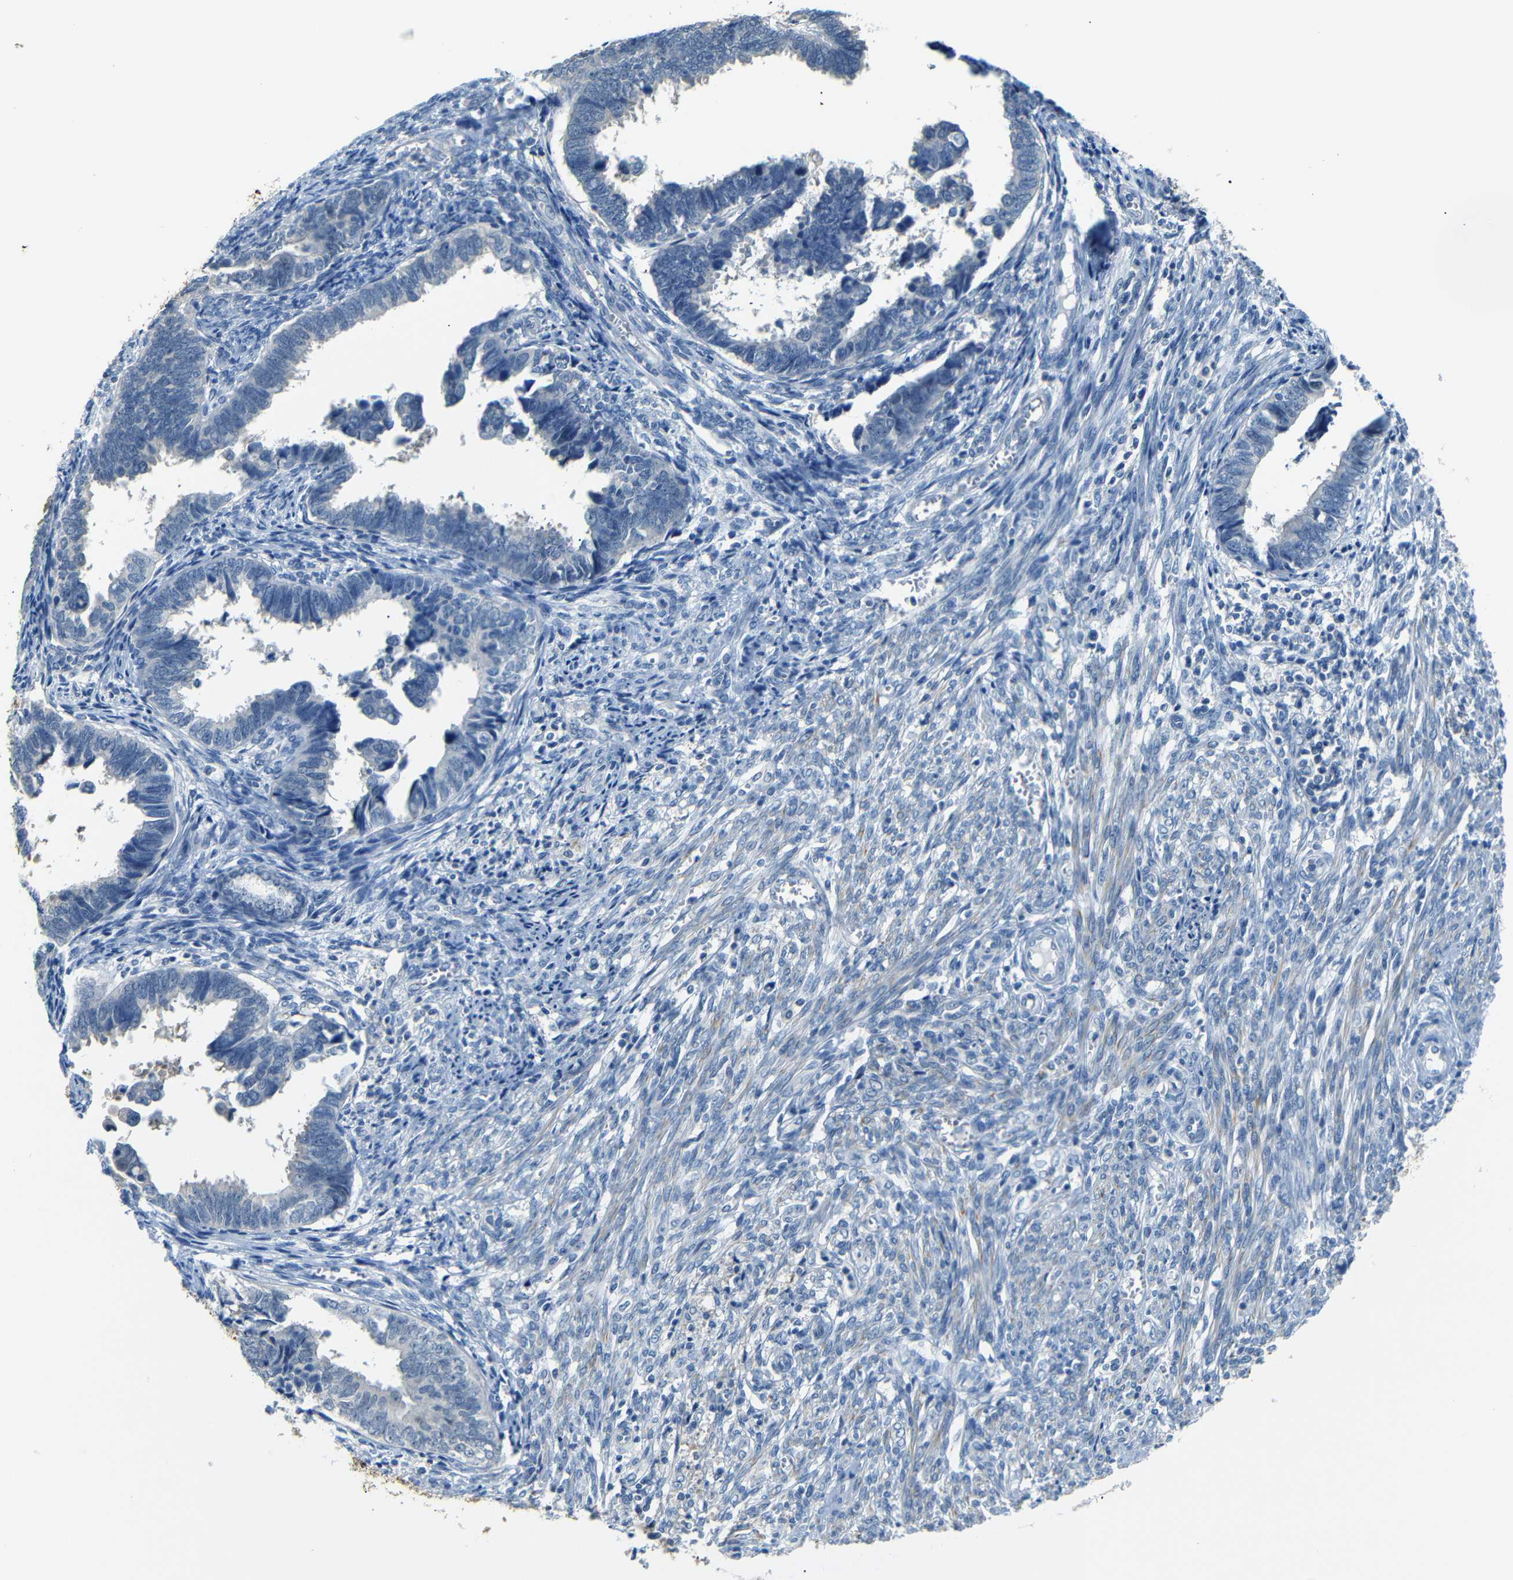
{"staining": {"intensity": "negative", "quantity": "none", "location": "none"}, "tissue": "endometrial cancer", "cell_type": "Tumor cells", "image_type": "cancer", "snomed": [{"axis": "morphology", "description": "Adenocarcinoma, NOS"}, {"axis": "topography", "description": "Endometrium"}], "caption": "Tumor cells are negative for brown protein staining in endometrial cancer.", "gene": "SFN", "patient": {"sex": "female", "age": 75}}